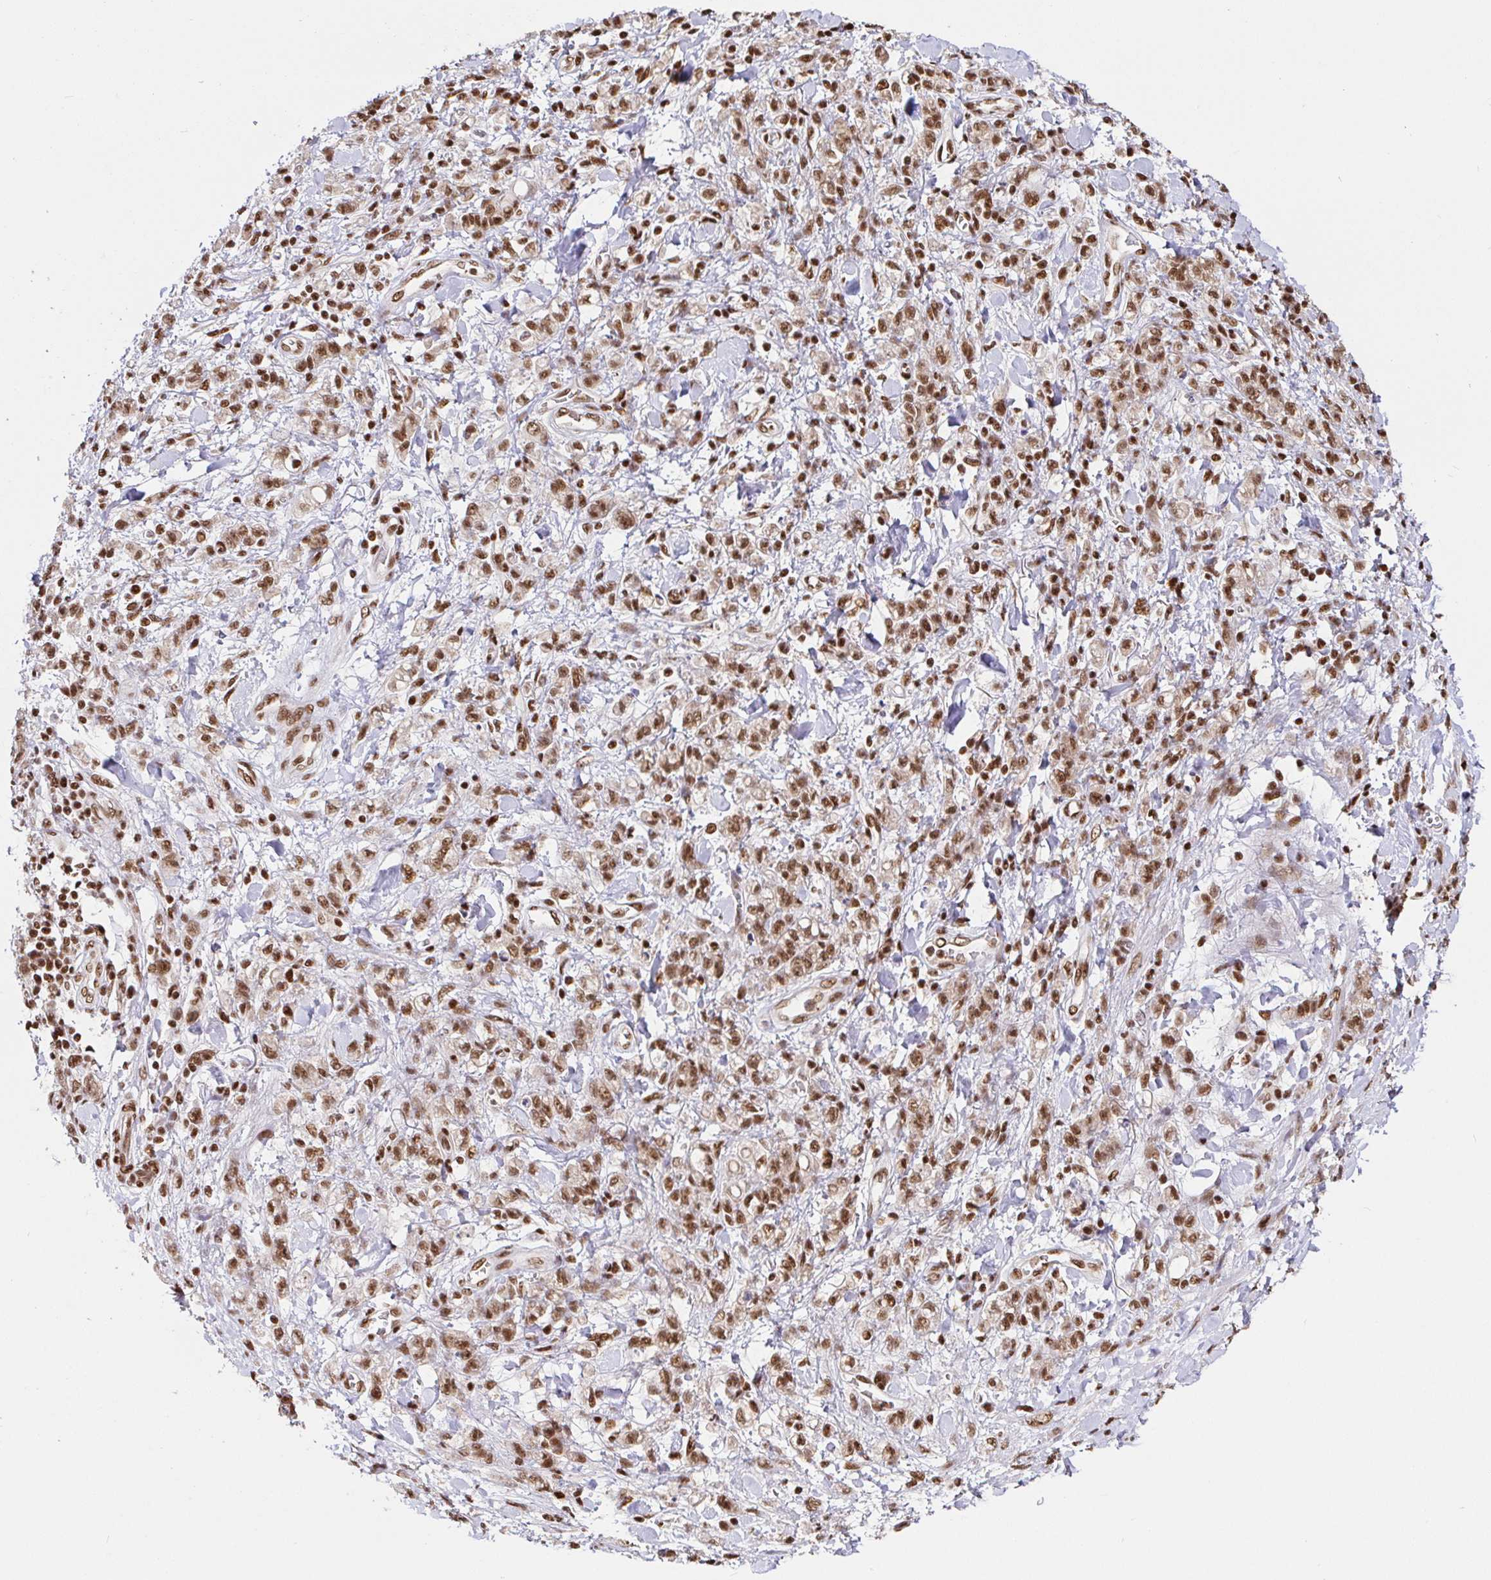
{"staining": {"intensity": "moderate", "quantity": ">75%", "location": "nuclear"}, "tissue": "stomach cancer", "cell_type": "Tumor cells", "image_type": "cancer", "snomed": [{"axis": "morphology", "description": "Adenocarcinoma, NOS"}, {"axis": "topography", "description": "Stomach"}], "caption": "Immunohistochemistry of stomach cancer exhibits medium levels of moderate nuclear expression in approximately >75% of tumor cells.", "gene": "SP3", "patient": {"sex": "male", "age": 77}}